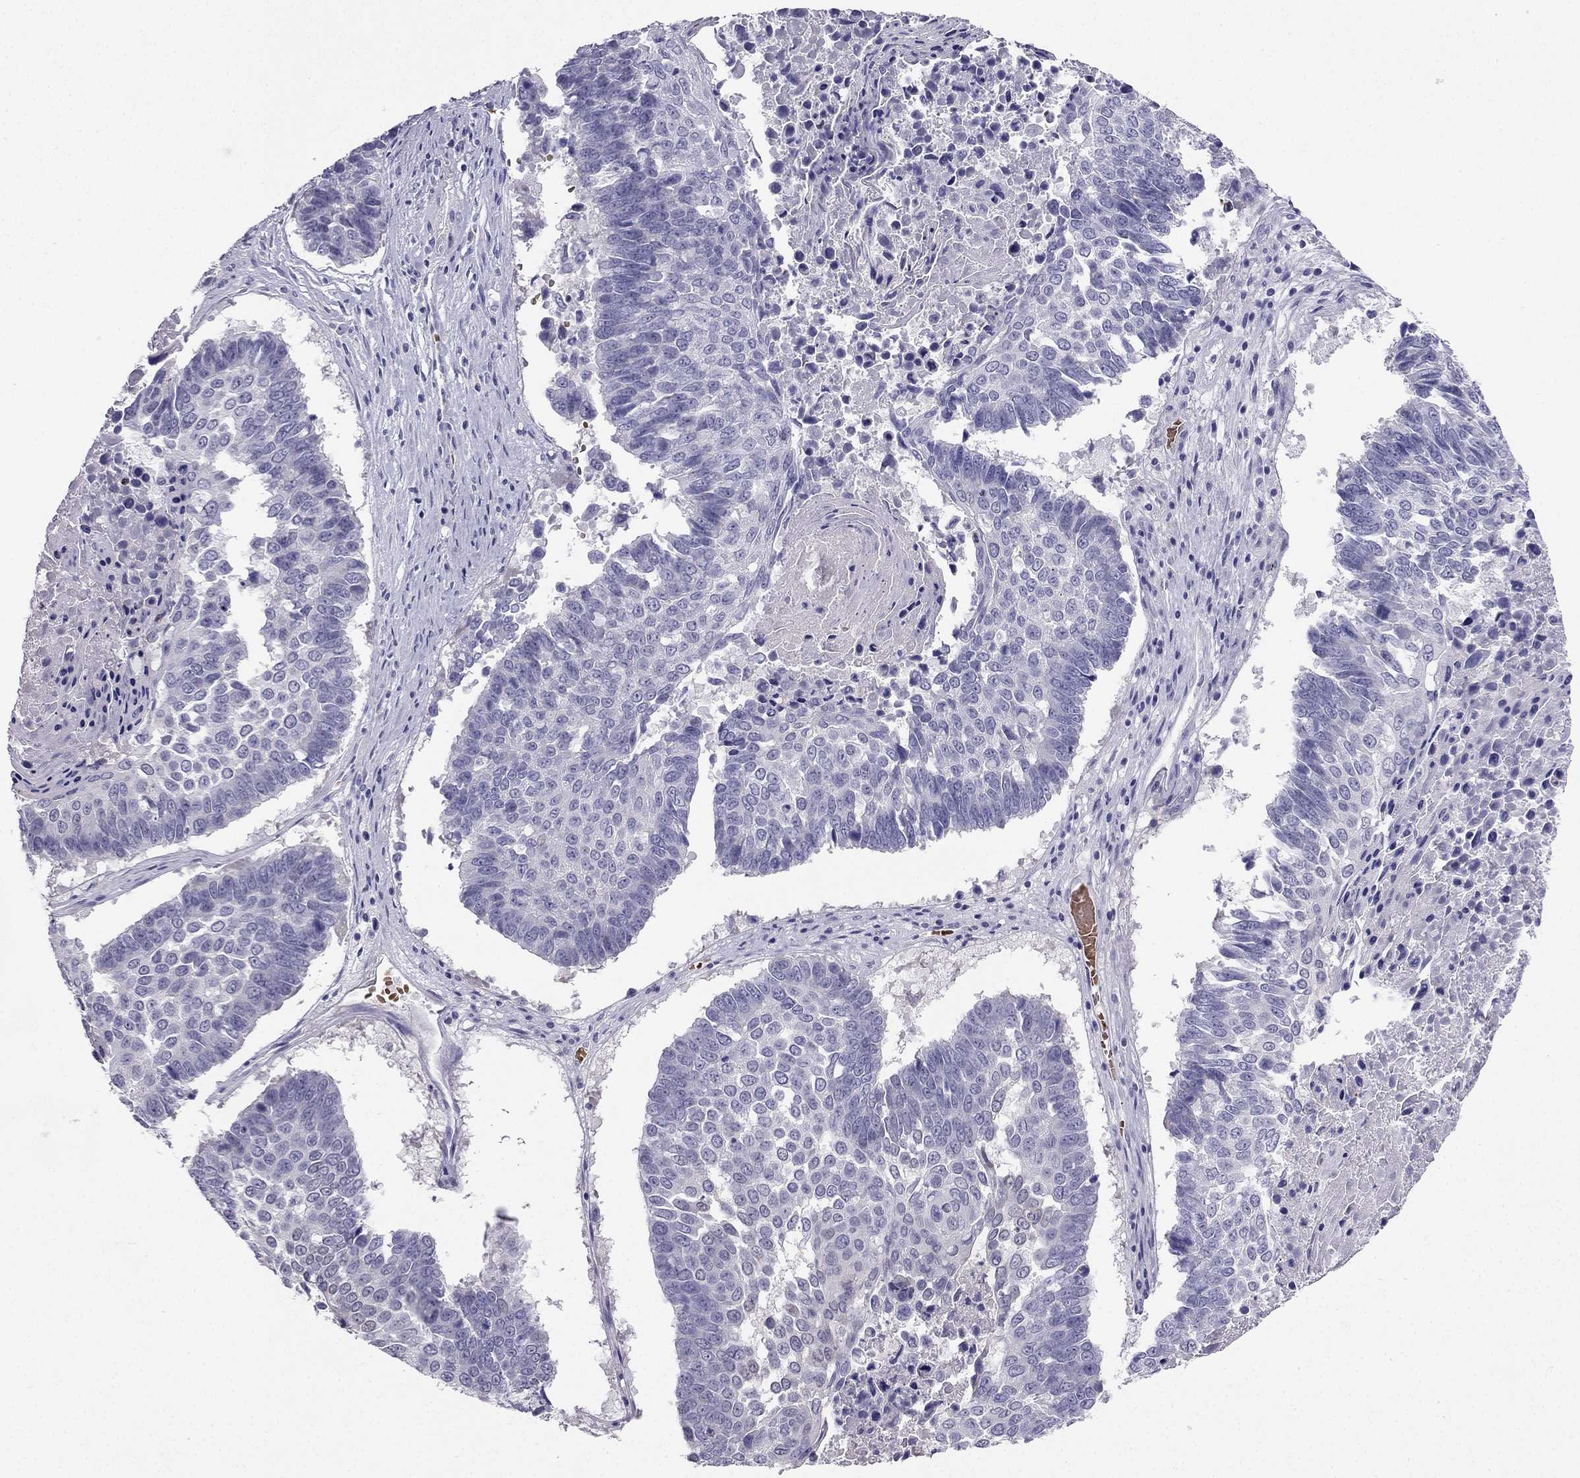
{"staining": {"intensity": "negative", "quantity": "none", "location": "none"}, "tissue": "lung cancer", "cell_type": "Tumor cells", "image_type": "cancer", "snomed": [{"axis": "morphology", "description": "Squamous cell carcinoma, NOS"}, {"axis": "topography", "description": "Lung"}], "caption": "There is no significant positivity in tumor cells of squamous cell carcinoma (lung).", "gene": "RSPH14", "patient": {"sex": "male", "age": 73}}